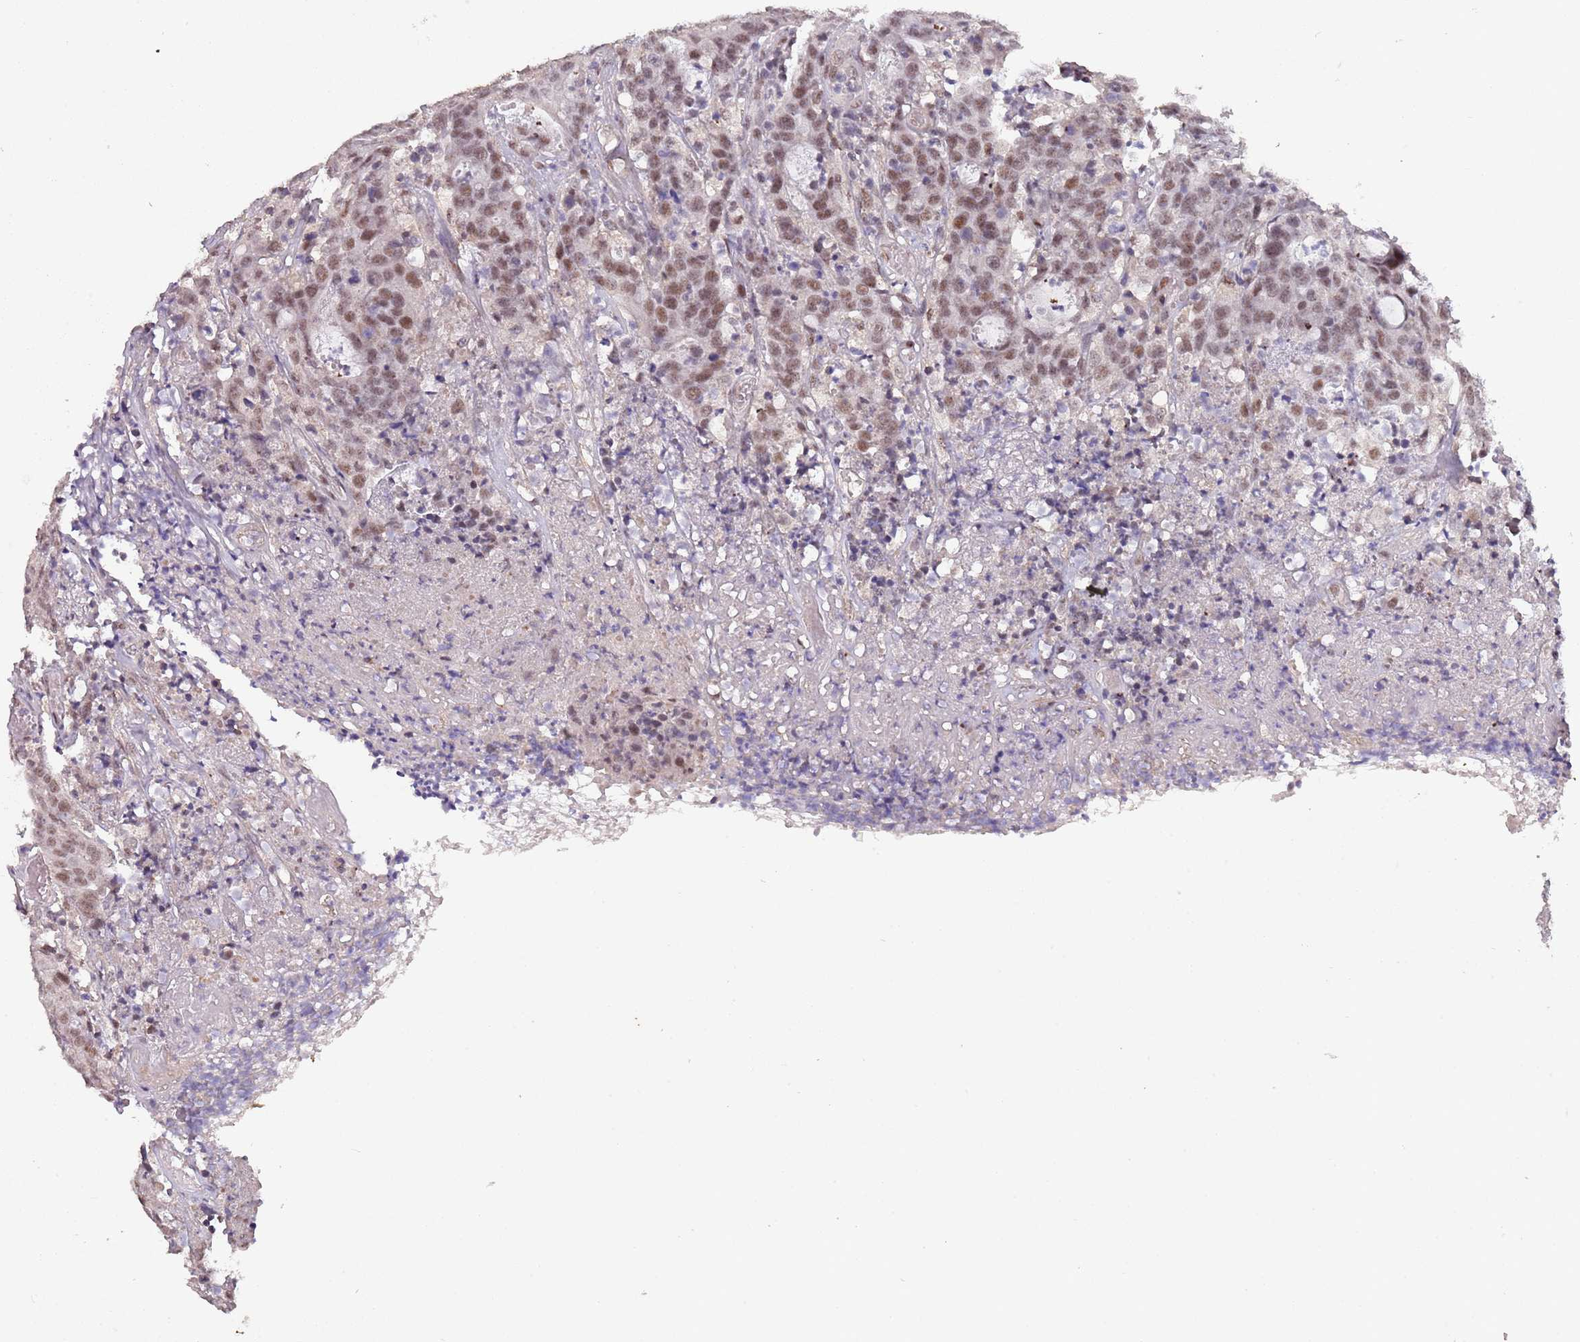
{"staining": {"intensity": "moderate", "quantity": ">75%", "location": "nuclear"}, "tissue": "colorectal cancer", "cell_type": "Tumor cells", "image_type": "cancer", "snomed": [{"axis": "morphology", "description": "Adenocarcinoma, NOS"}, {"axis": "topography", "description": "Colon"}], "caption": "Human adenocarcinoma (colorectal) stained for a protein (brown) reveals moderate nuclear positive positivity in about >75% of tumor cells.", "gene": "CIZ1", "patient": {"sex": "male", "age": 83}}